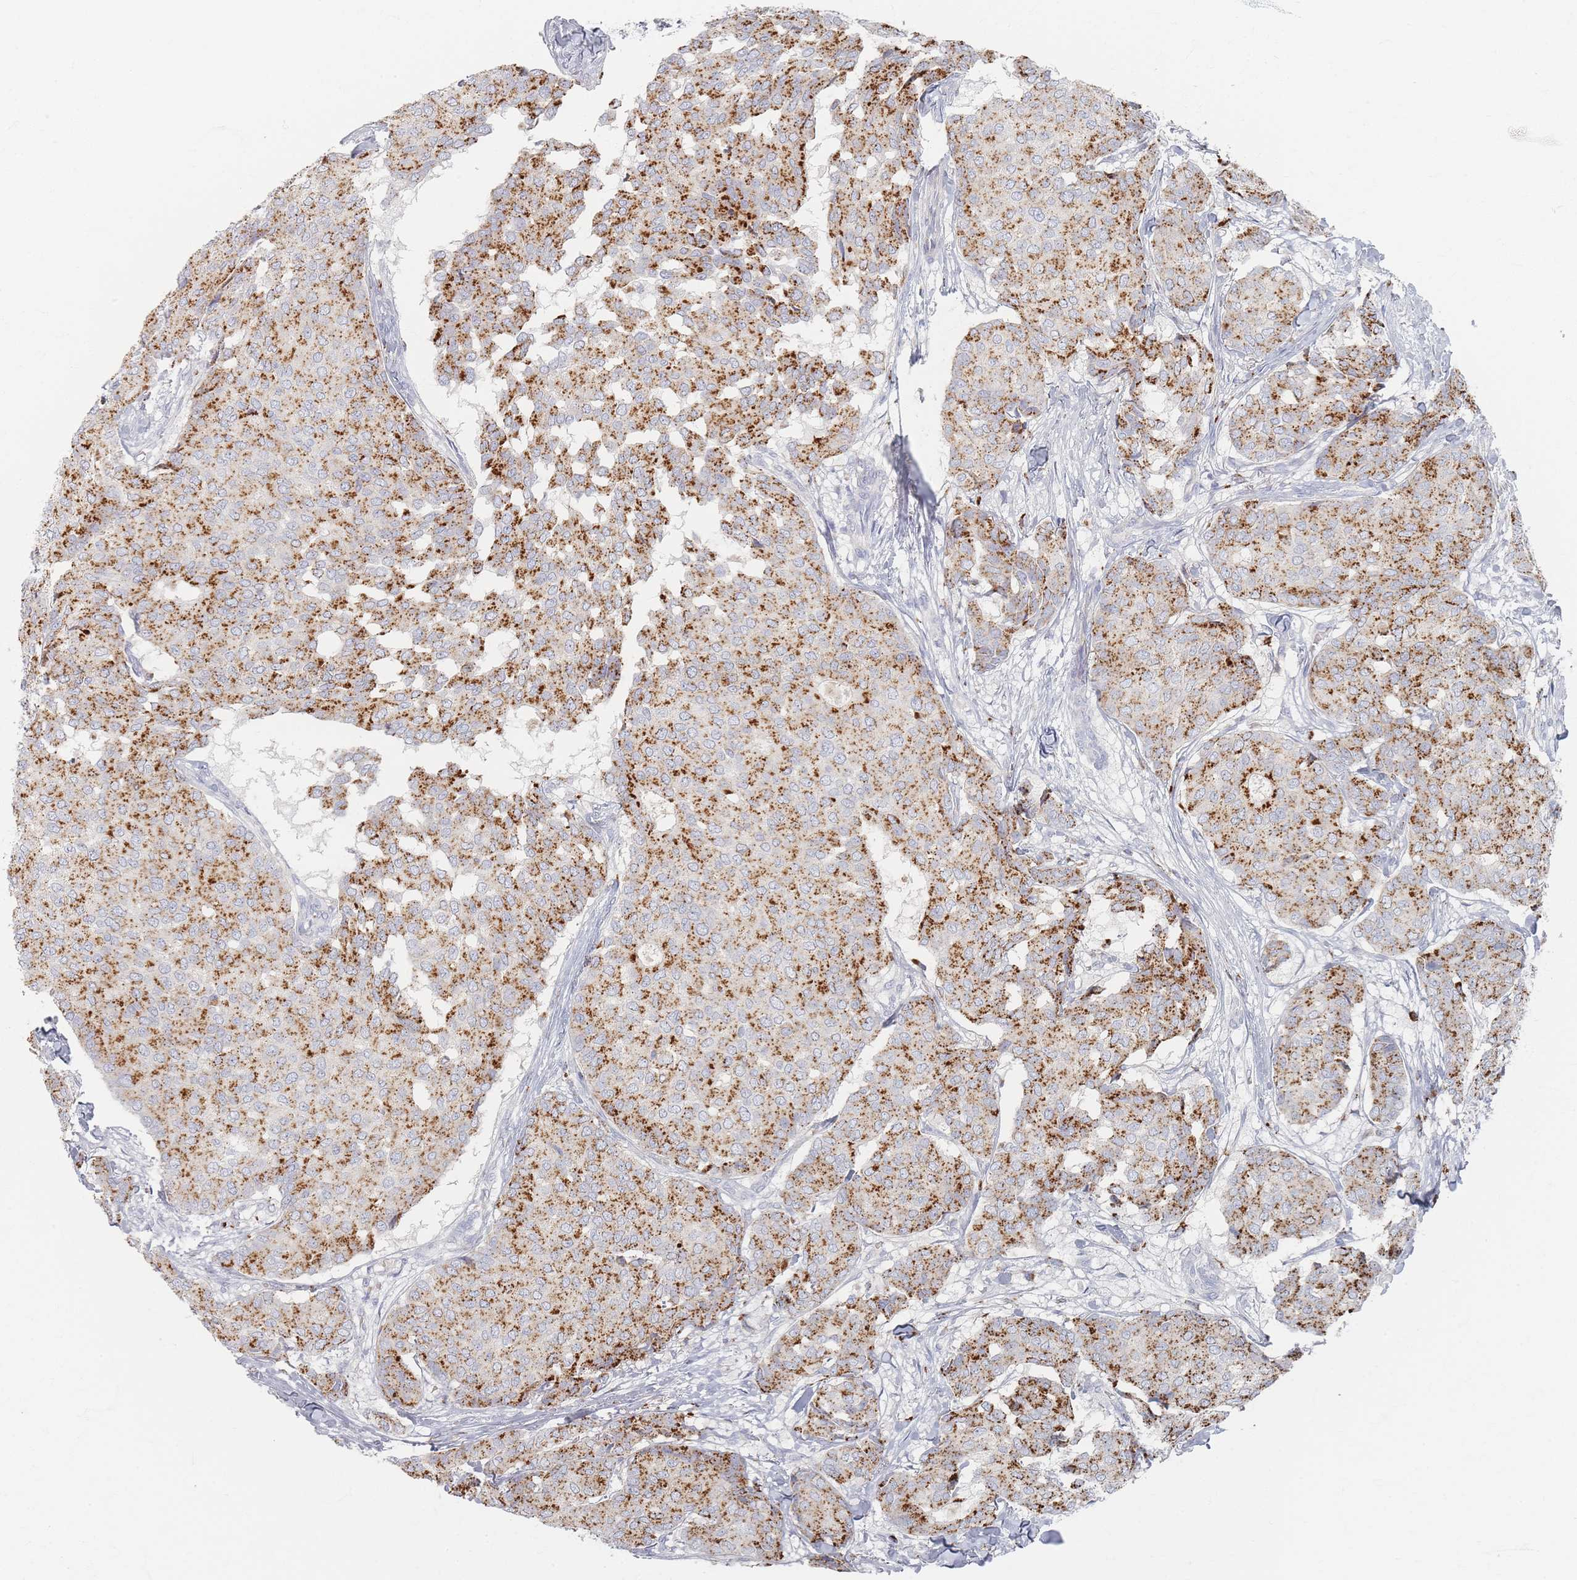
{"staining": {"intensity": "strong", "quantity": ">75%", "location": "cytoplasmic/membranous"}, "tissue": "breast cancer", "cell_type": "Tumor cells", "image_type": "cancer", "snomed": [{"axis": "morphology", "description": "Duct carcinoma"}, {"axis": "topography", "description": "Breast"}], "caption": "Tumor cells show high levels of strong cytoplasmic/membranous staining in approximately >75% of cells in breast cancer.", "gene": "SLC2A11", "patient": {"sex": "female", "age": 75}}